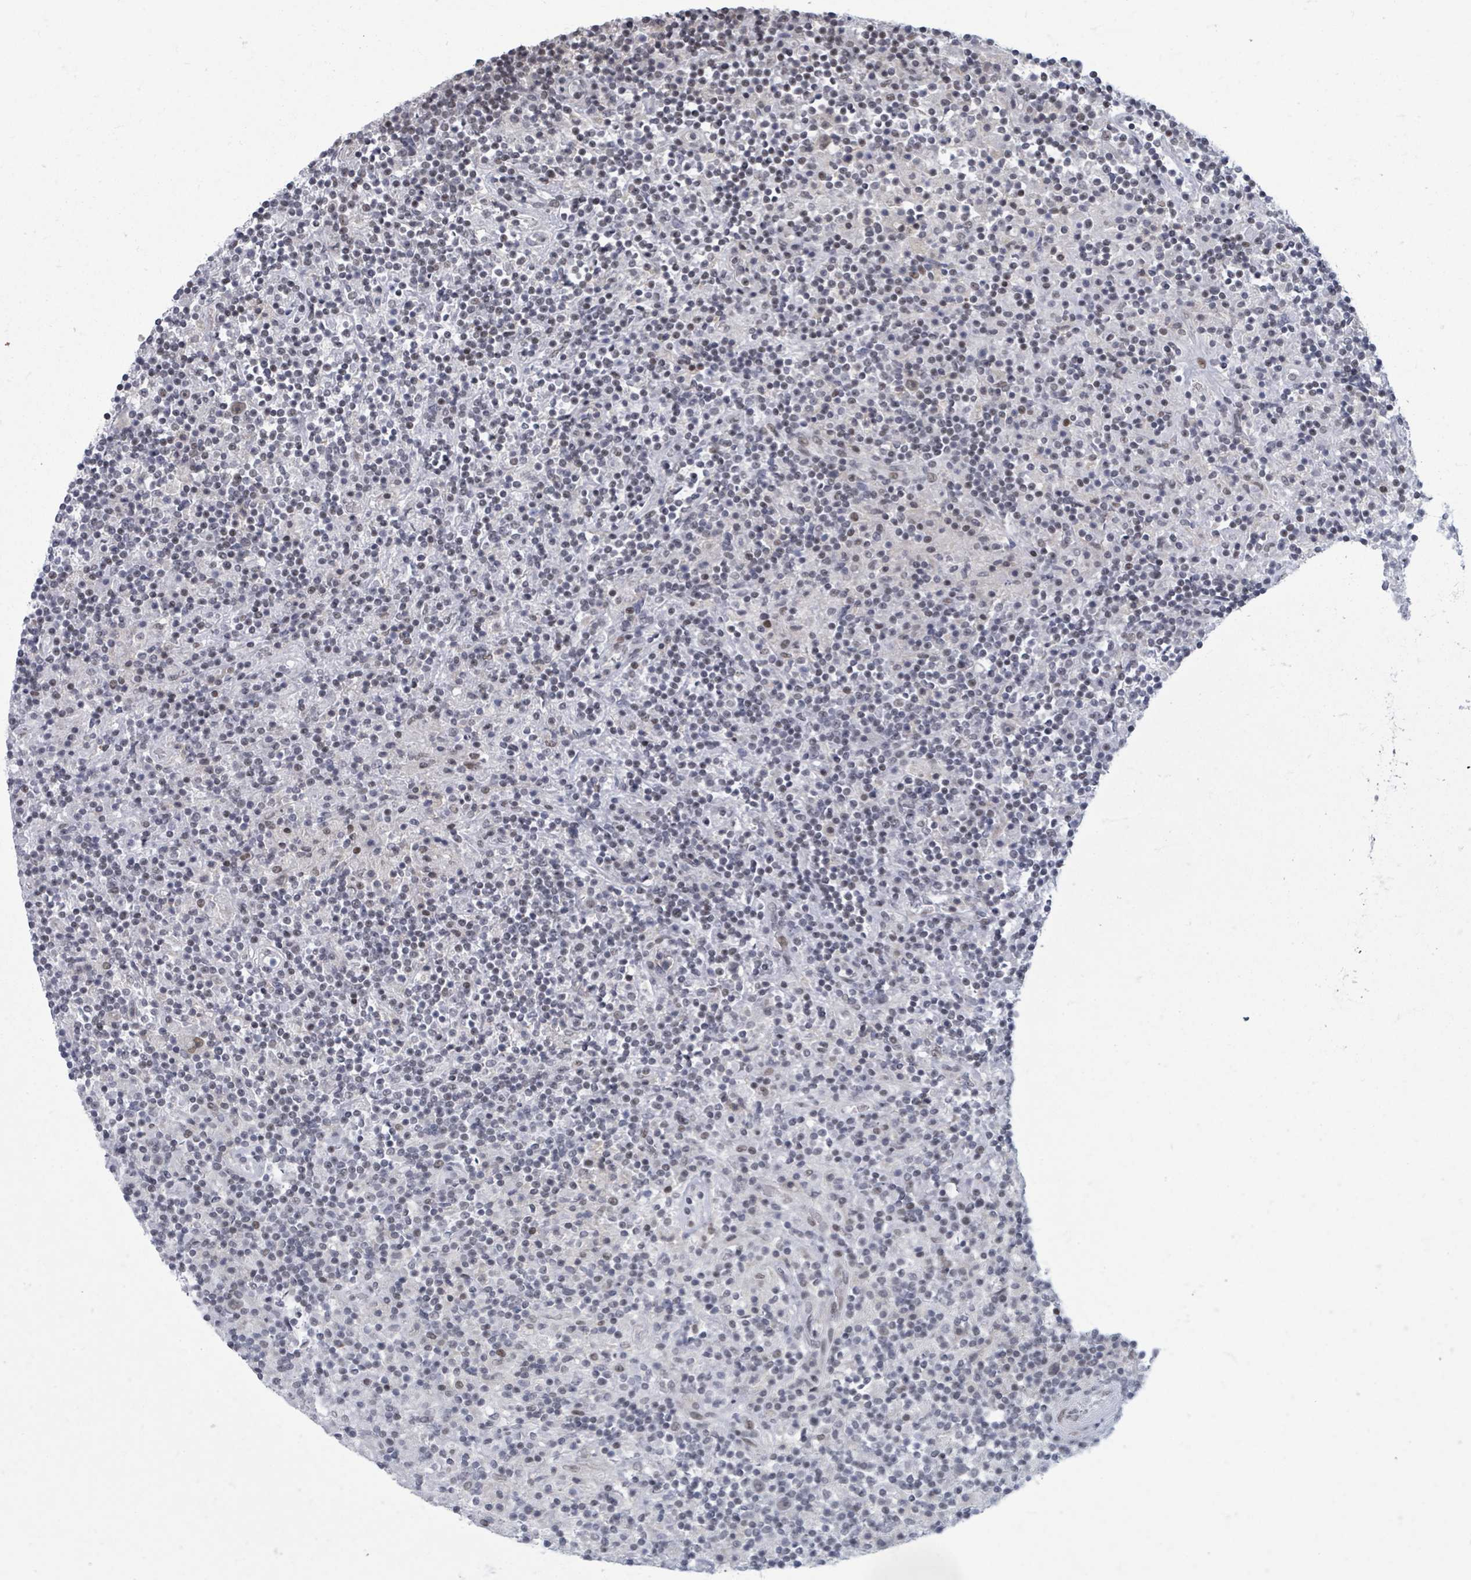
{"staining": {"intensity": "weak", "quantity": "25%-75%", "location": "nuclear"}, "tissue": "lymphoma", "cell_type": "Tumor cells", "image_type": "cancer", "snomed": [{"axis": "morphology", "description": "Hodgkin's disease, NOS"}, {"axis": "topography", "description": "Lymph node"}], "caption": "A micrograph of human Hodgkin's disease stained for a protein displays weak nuclear brown staining in tumor cells.", "gene": "ERCC5", "patient": {"sex": "male", "age": 70}}